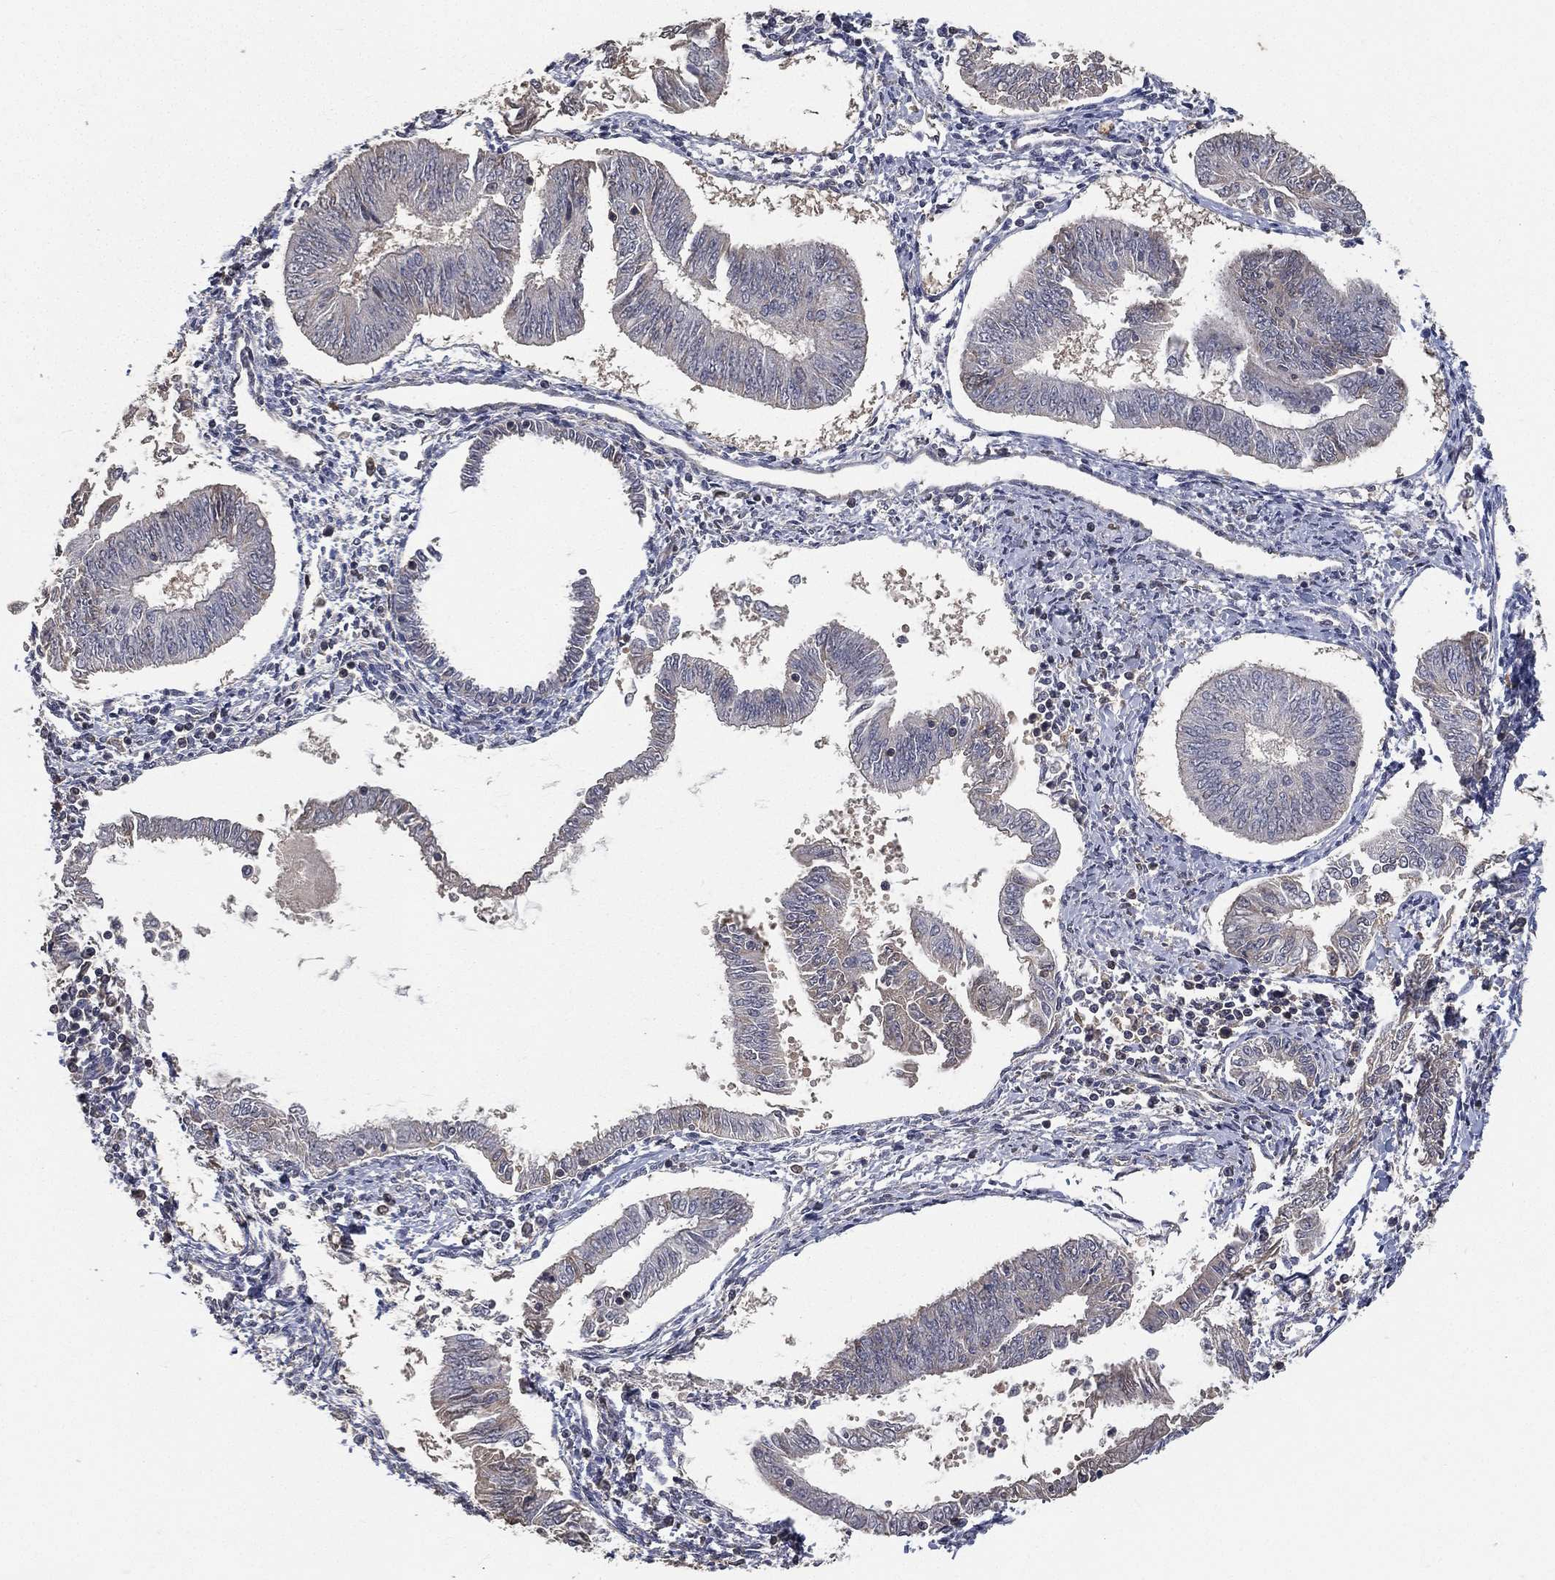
{"staining": {"intensity": "negative", "quantity": "none", "location": "none"}, "tissue": "endometrial cancer", "cell_type": "Tumor cells", "image_type": "cancer", "snomed": [{"axis": "morphology", "description": "Adenocarcinoma, NOS"}, {"axis": "topography", "description": "Endometrium"}], "caption": "High power microscopy image of an immunohistochemistry image of endometrial cancer (adenocarcinoma), revealing no significant positivity in tumor cells.", "gene": "SNAP25", "patient": {"sex": "female", "age": 58}}